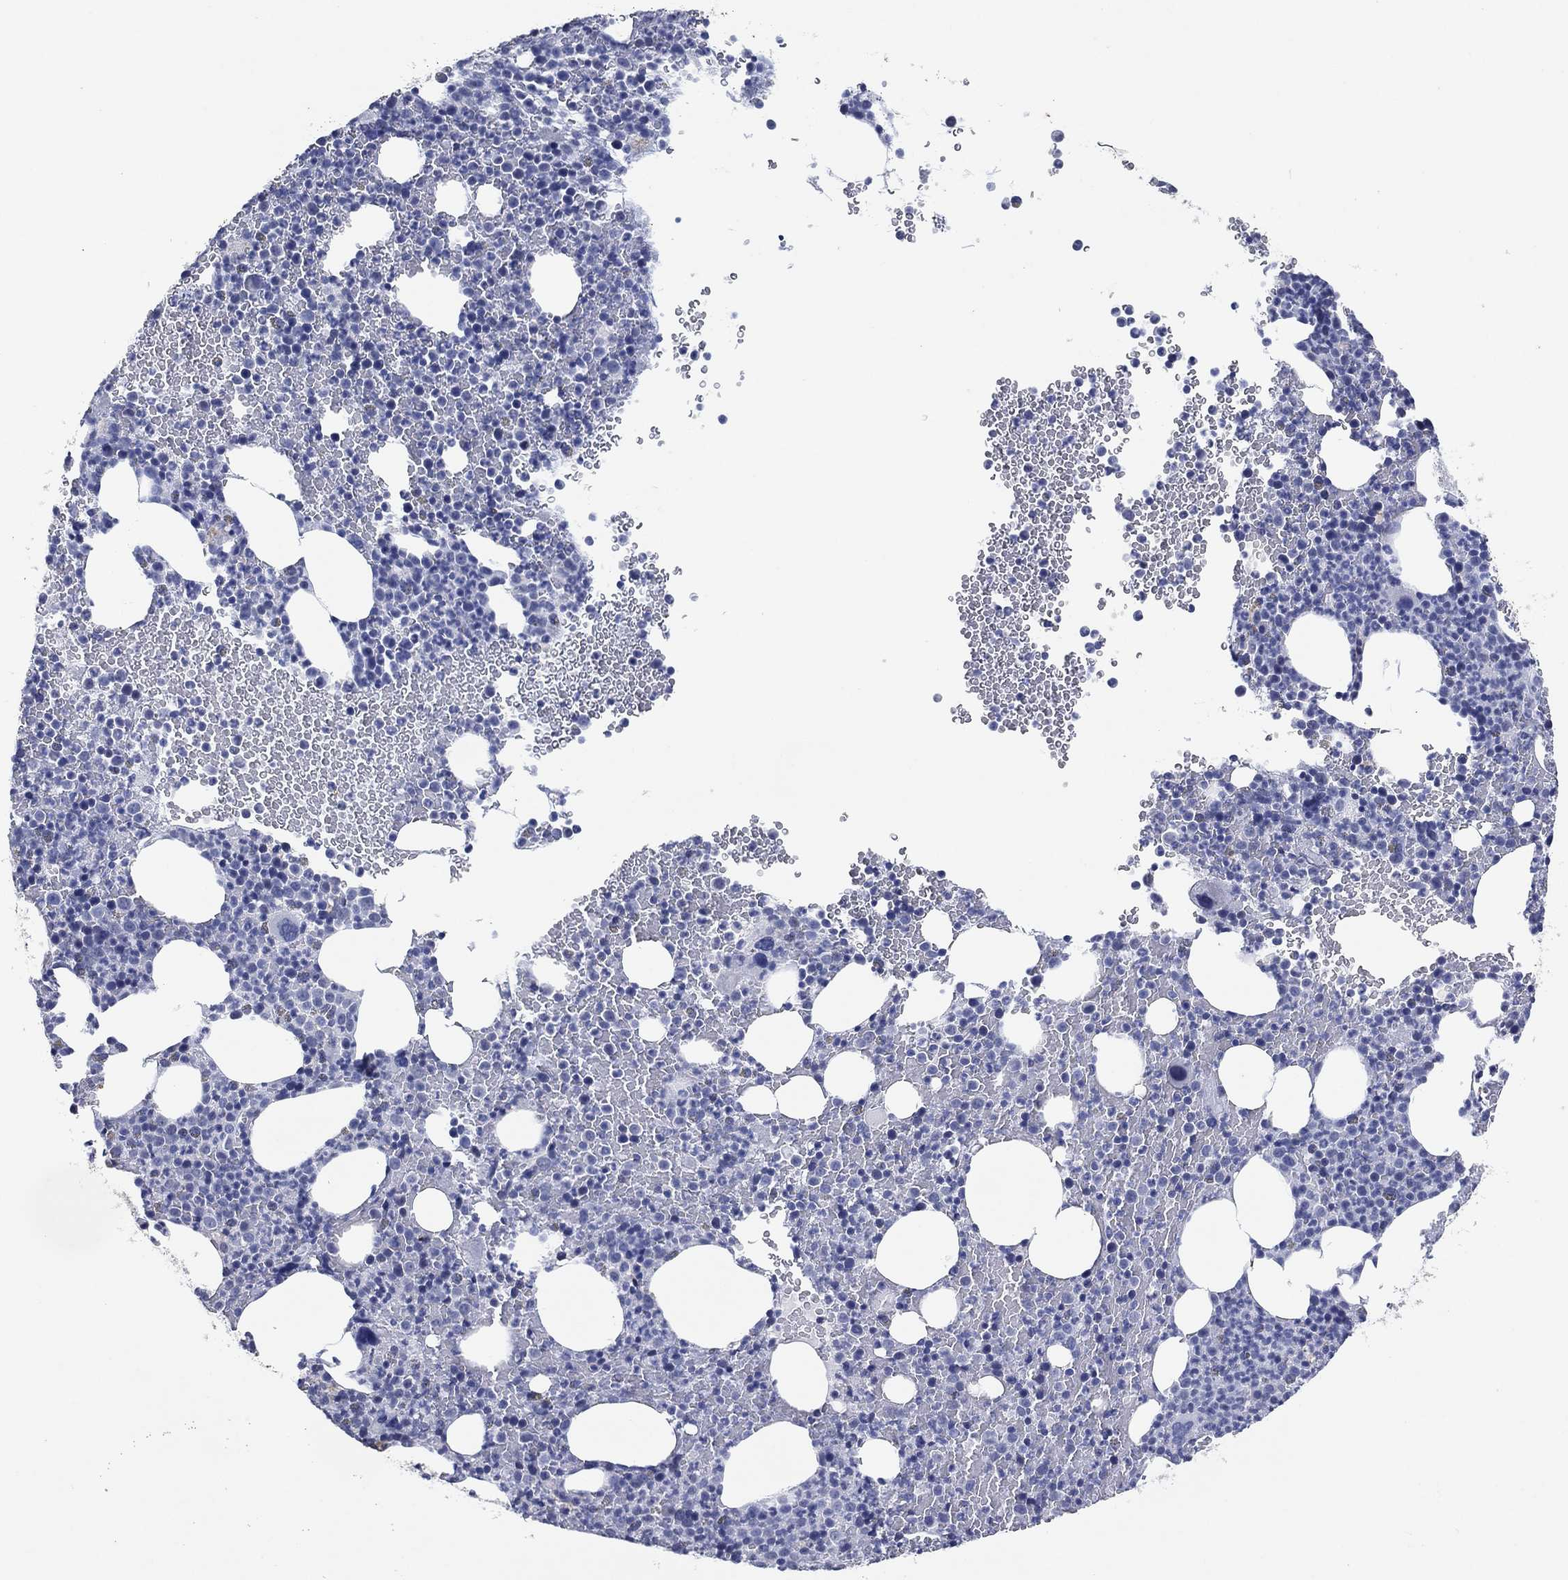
{"staining": {"intensity": "moderate", "quantity": "<25%", "location": "cytoplasmic/membranous"}, "tissue": "bone marrow", "cell_type": "Hematopoietic cells", "image_type": "normal", "snomed": [{"axis": "morphology", "description": "Normal tissue, NOS"}, {"axis": "topography", "description": "Bone marrow"}], "caption": "High-magnification brightfield microscopy of normal bone marrow stained with DAB (brown) and counterstained with hematoxylin (blue). hematopoietic cells exhibit moderate cytoplasmic/membranous positivity is appreciated in approximately<25% of cells.", "gene": "FSCN2", "patient": {"sex": "male", "age": 83}}